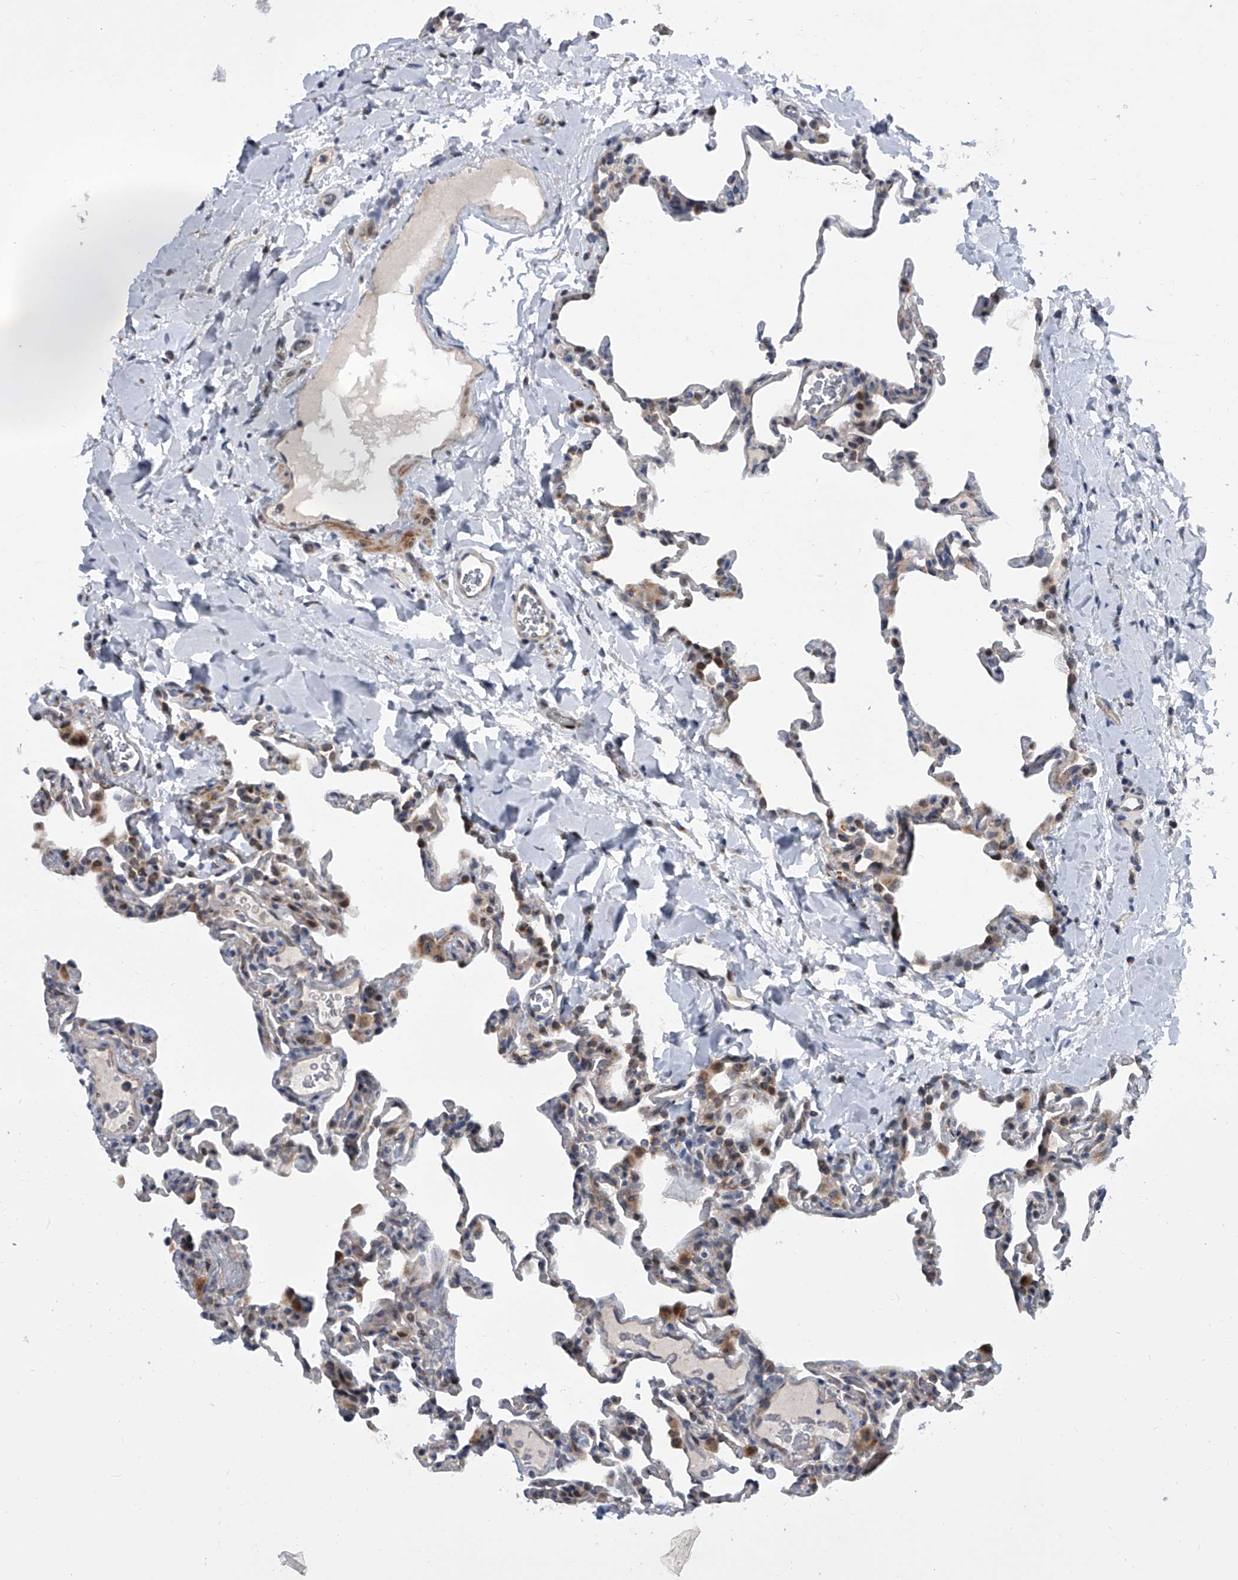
{"staining": {"intensity": "moderate", "quantity": "<25%", "location": "cytoplasmic/membranous"}, "tissue": "lung", "cell_type": "Alveolar cells", "image_type": "normal", "snomed": [{"axis": "morphology", "description": "Normal tissue, NOS"}, {"axis": "topography", "description": "Lung"}], "caption": "Immunohistochemistry (IHC) image of benign lung stained for a protein (brown), which reveals low levels of moderate cytoplasmic/membranous staining in approximately <25% of alveolar cells.", "gene": "DLGAP2", "patient": {"sex": "male", "age": 20}}